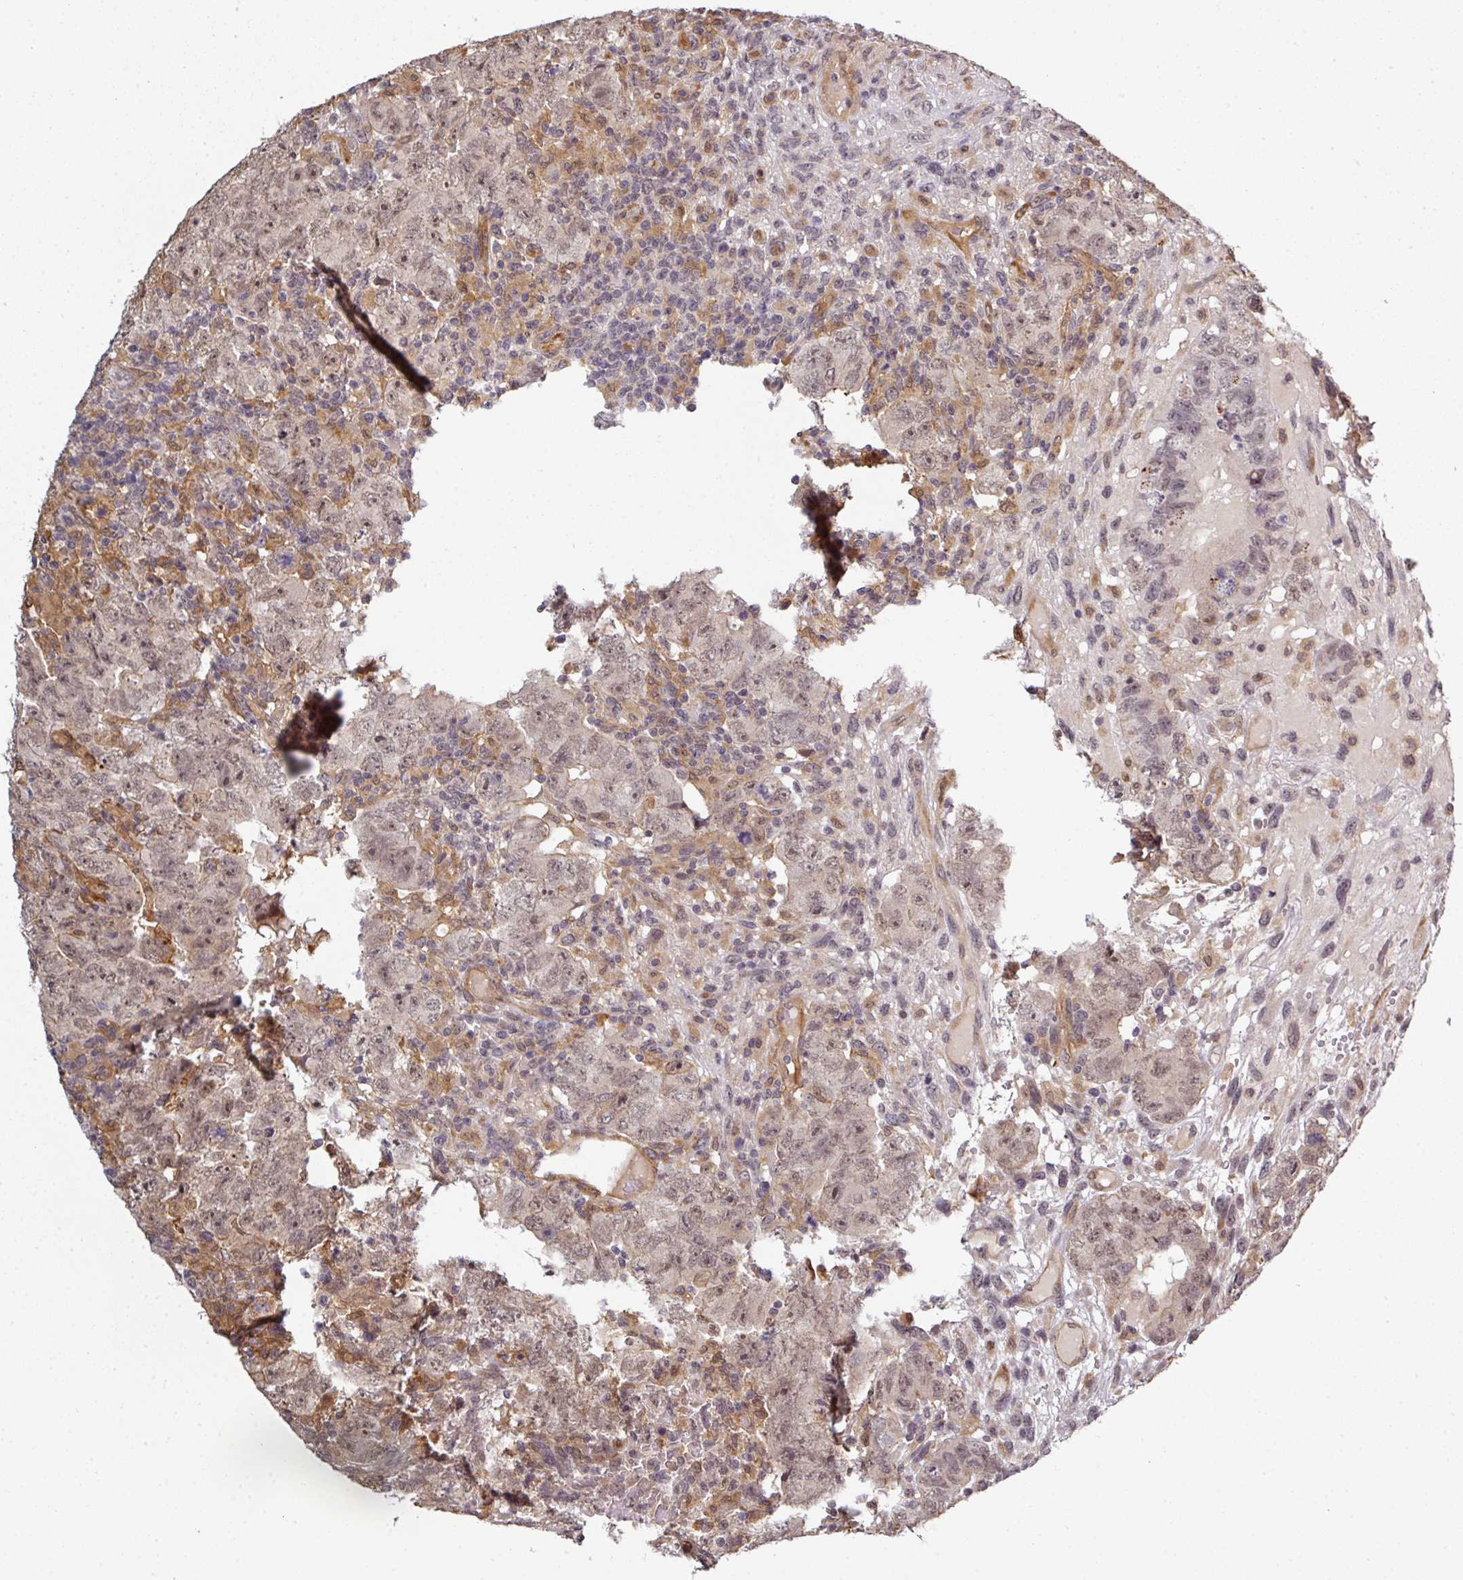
{"staining": {"intensity": "weak", "quantity": ">75%", "location": "nuclear"}, "tissue": "testis cancer", "cell_type": "Tumor cells", "image_type": "cancer", "snomed": [{"axis": "morphology", "description": "Carcinoma, Embryonal, NOS"}, {"axis": "topography", "description": "Testis"}], "caption": "Testis cancer stained for a protein demonstrates weak nuclear positivity in tumor cells.", "gene": "GTF2H3", "patient": {"sex": "male", "age": 24}}